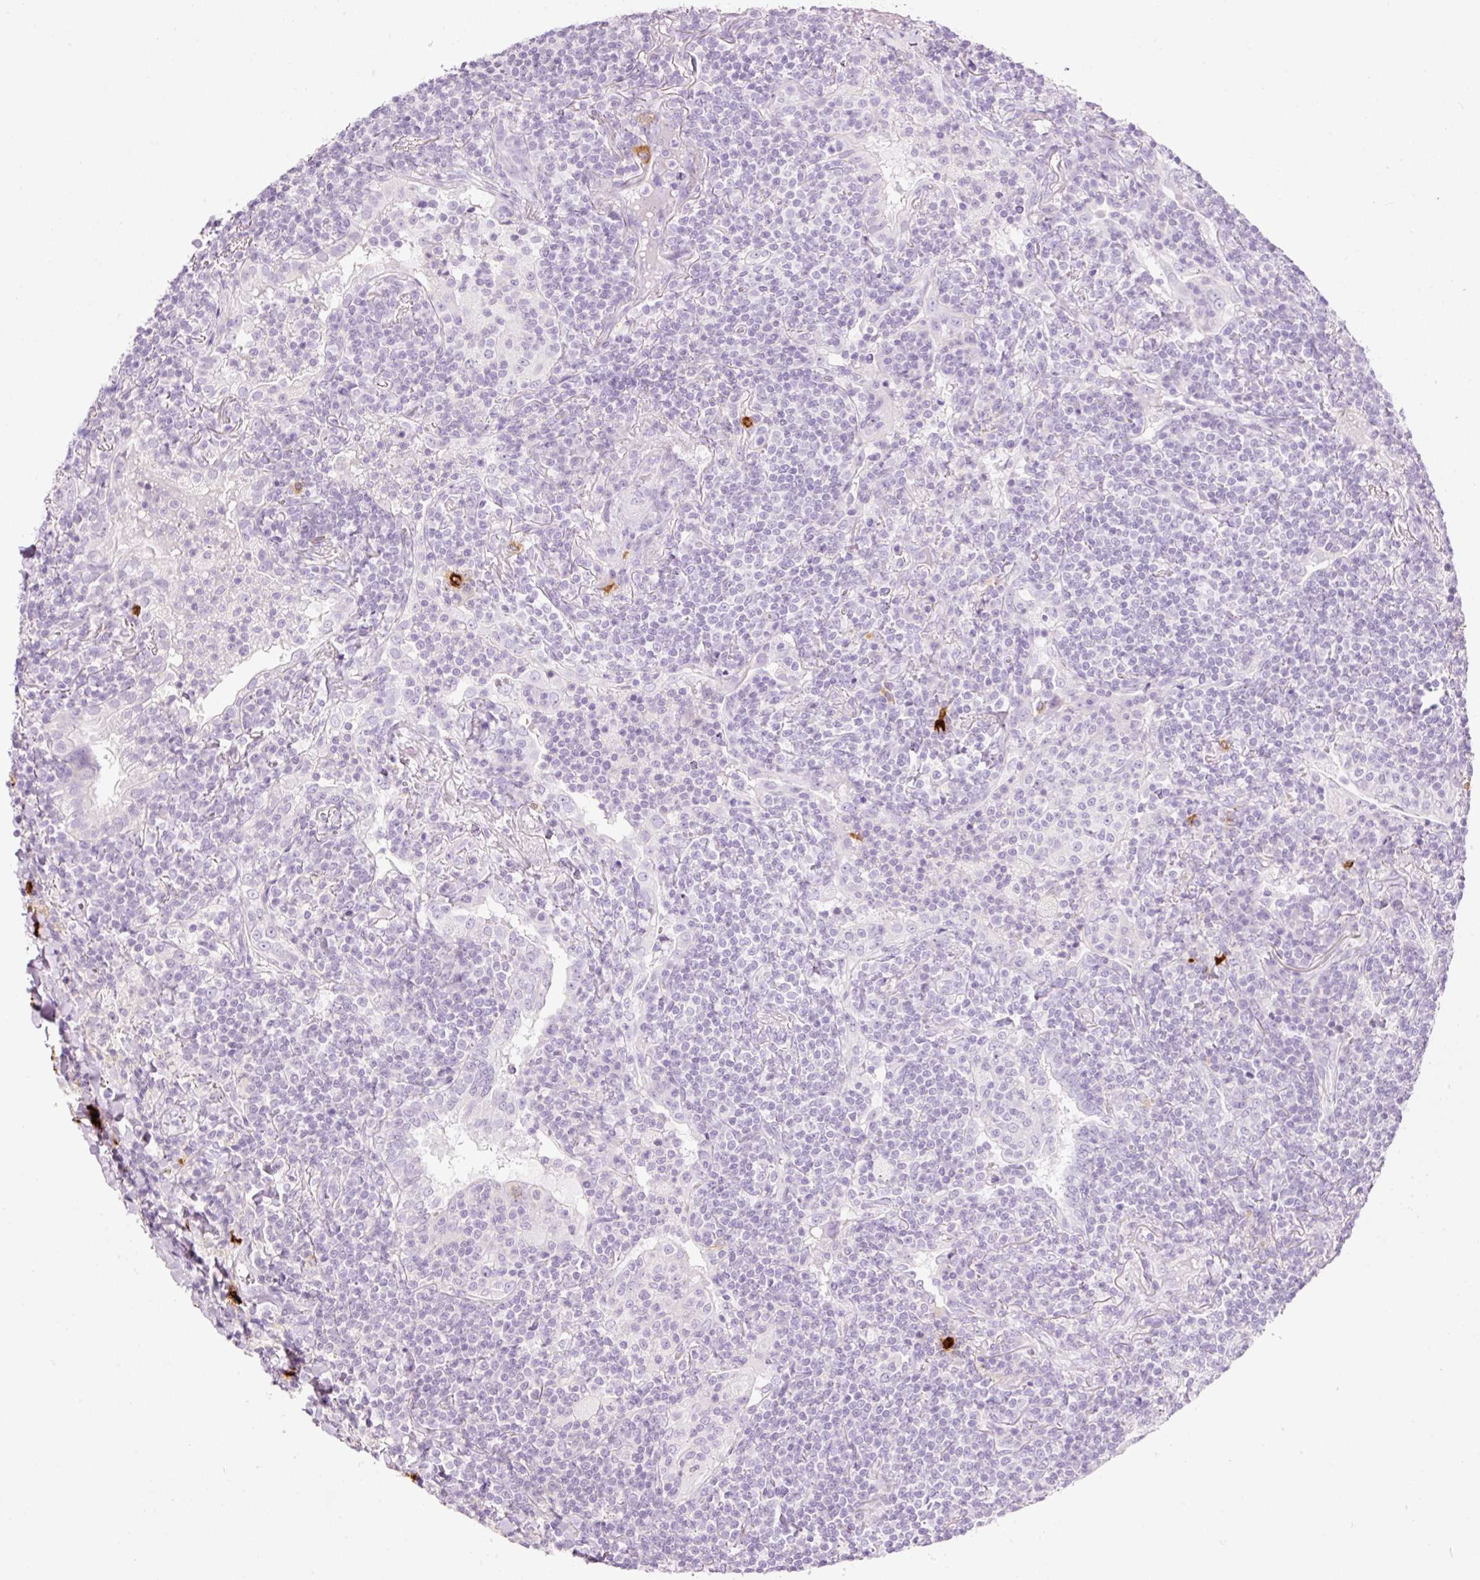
{"staining": {"intensity": "negative", "quantity": "none", "location": "none"}, "tissue": "lymphoma", "cell_type": "Tumor cells", "image_type": "cancer", "snomed": [{"axis": "morphology", "description": "Malignant lymphoma, non-Hodgkin's type, Low grade"}, {"axis": "topography", "description": "Lung"}], "caption": "Immunohistochemistry image of neoplastic tissue: malignant lymphoma, non-Hodgkin's type (low-grade) stained with DAB demonstrates no significant protein staining in tumor cells.", "gene": "CMA1", "patient": {"sex": "female", "age": 71}}